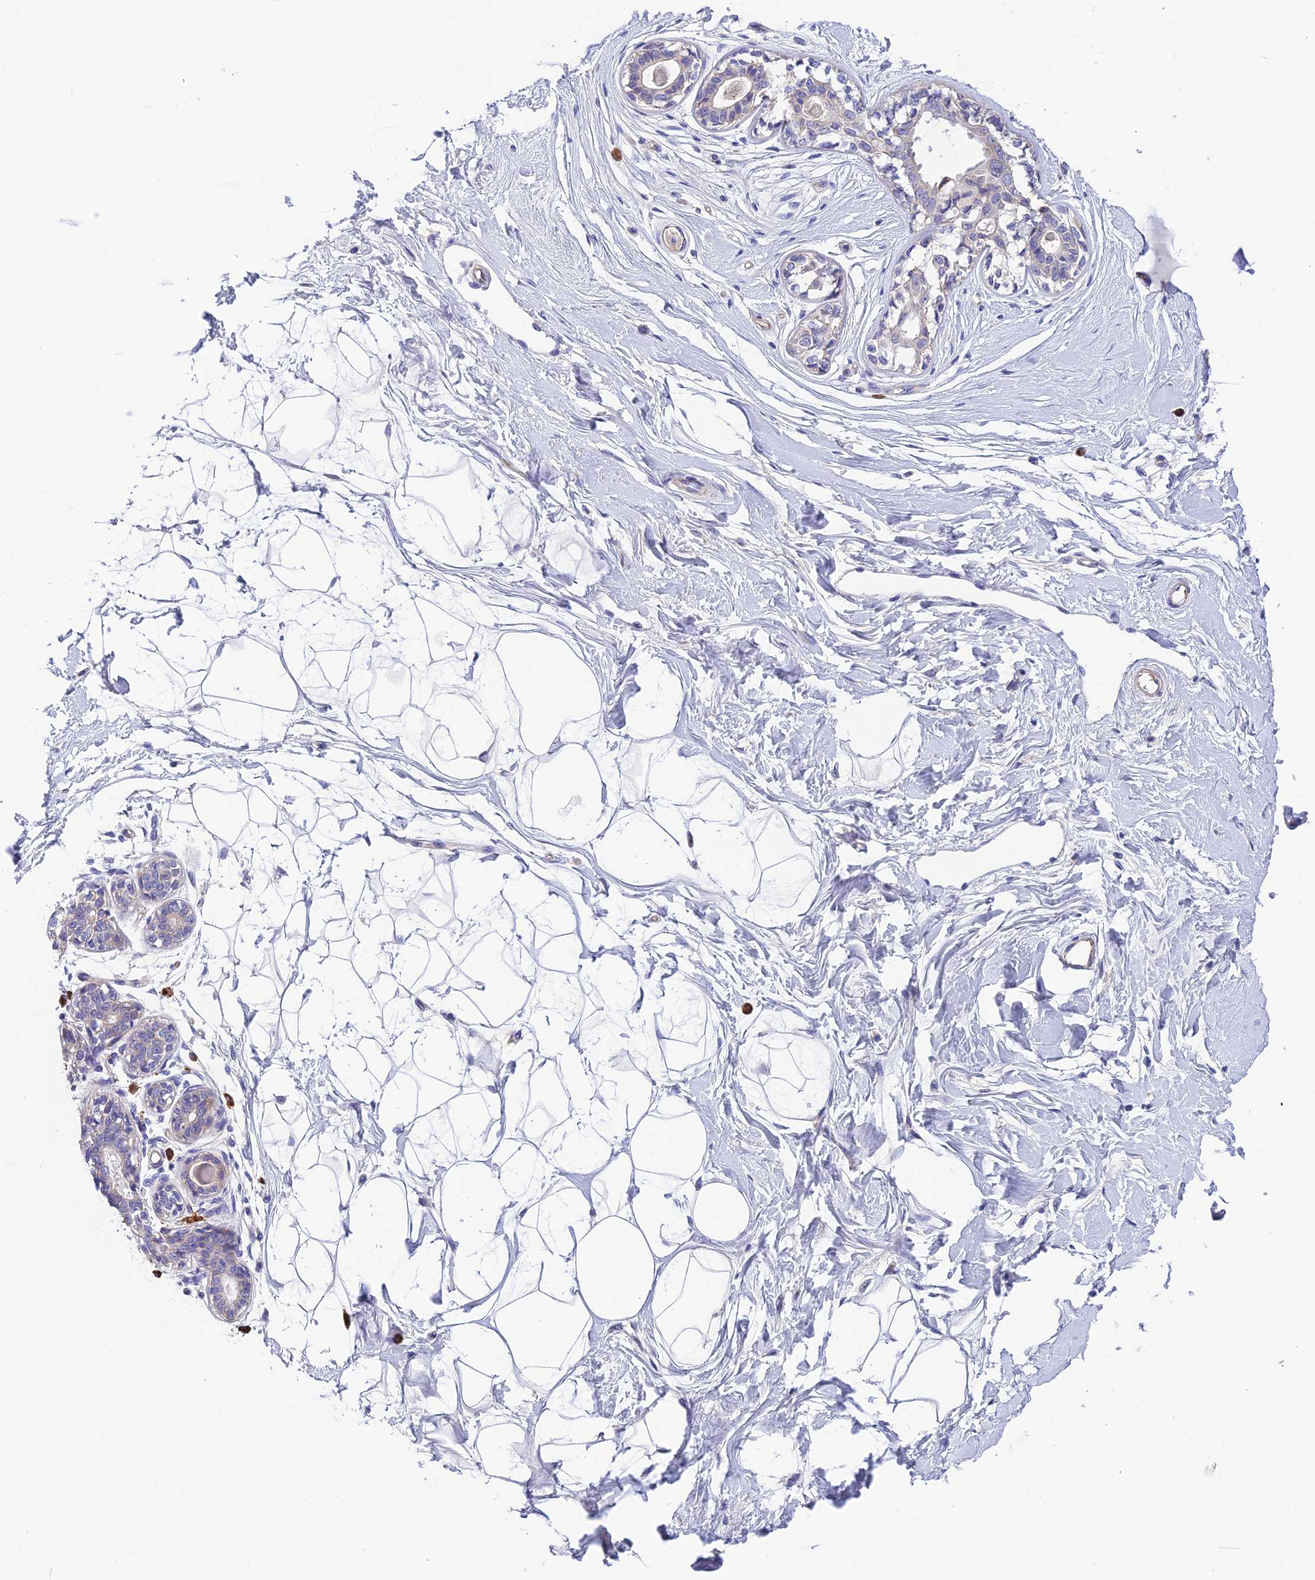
{"staining": {"intensity": "negative", "quantity": "none", "location": "none"}, "tissue": "breast", "cell_type": "Adipocytes", "image_type": "normal", "snomed": [{"axis": "morphology", "description": "Normal tissue, NOS"}, {"axis": "topography", "description": "Breast"}], "caption": "High power microscopy photomicrograph of an immunohistochemistry image of normal breast, revealing no significant positivity in adipocytes. (Stains: DAB immunohistochemistry (IHC) with hematoxylin counter stain, Microscopy: brightfield microscopy at high magnification).", "gene": "MACIR", "patient": {"sex": "female", "age": 45}}